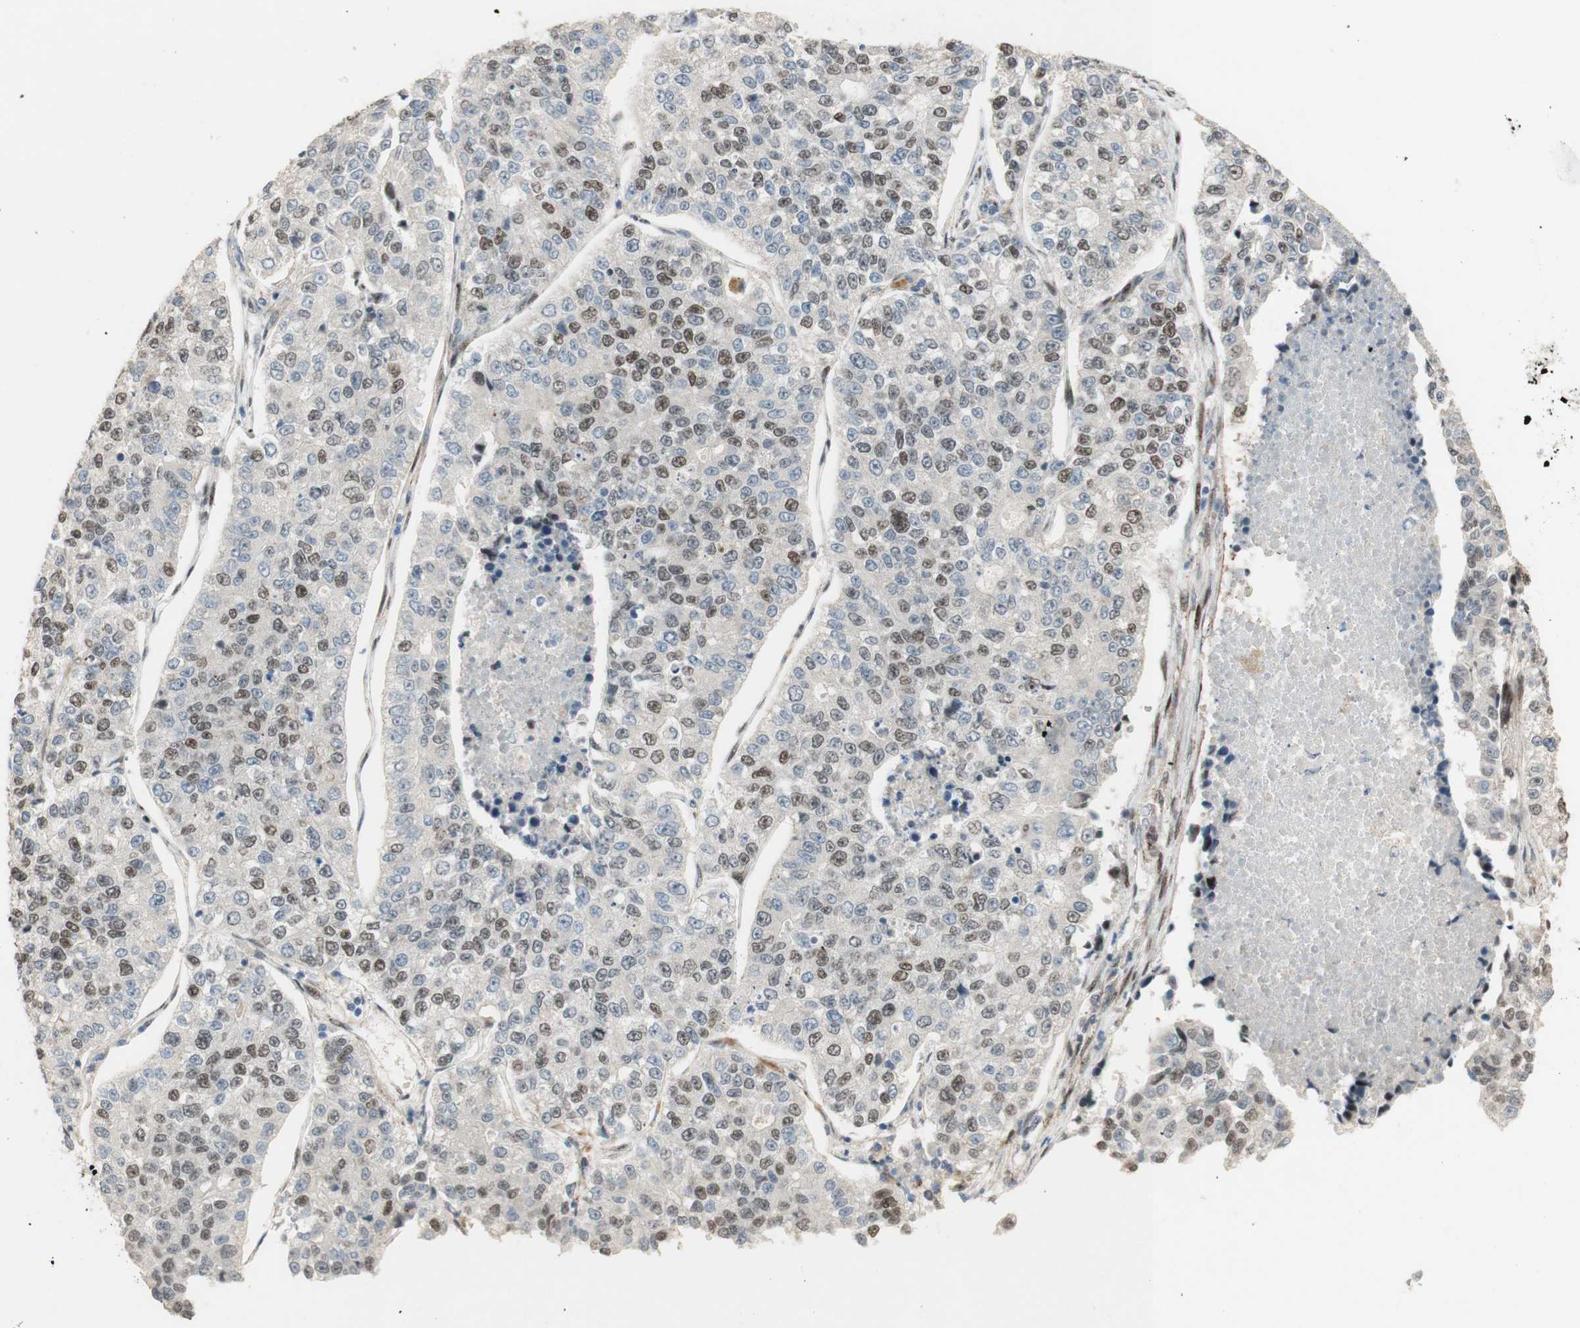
{"staining": {"intensity": "moderate", "quantity": "<25%", "location": "nuclear"}, "tissue": "lung cancer", "cell_type": "Tumor cells", "image_type": "cancer", "snomed": [{"axis": "morphology", "description": "Adenocarcinoma, NOS"}, {"axis": "topography", "description": "Lung"}], "caption": "Protein expression analysis of human lung cancer reveals moderate nuclear staining in about <25% of tumor cells. (DAB IHC with brightfield microscopy, high magnification).", "gene": "FOXP1", "patient": {"sex": "male", "age": 49}}